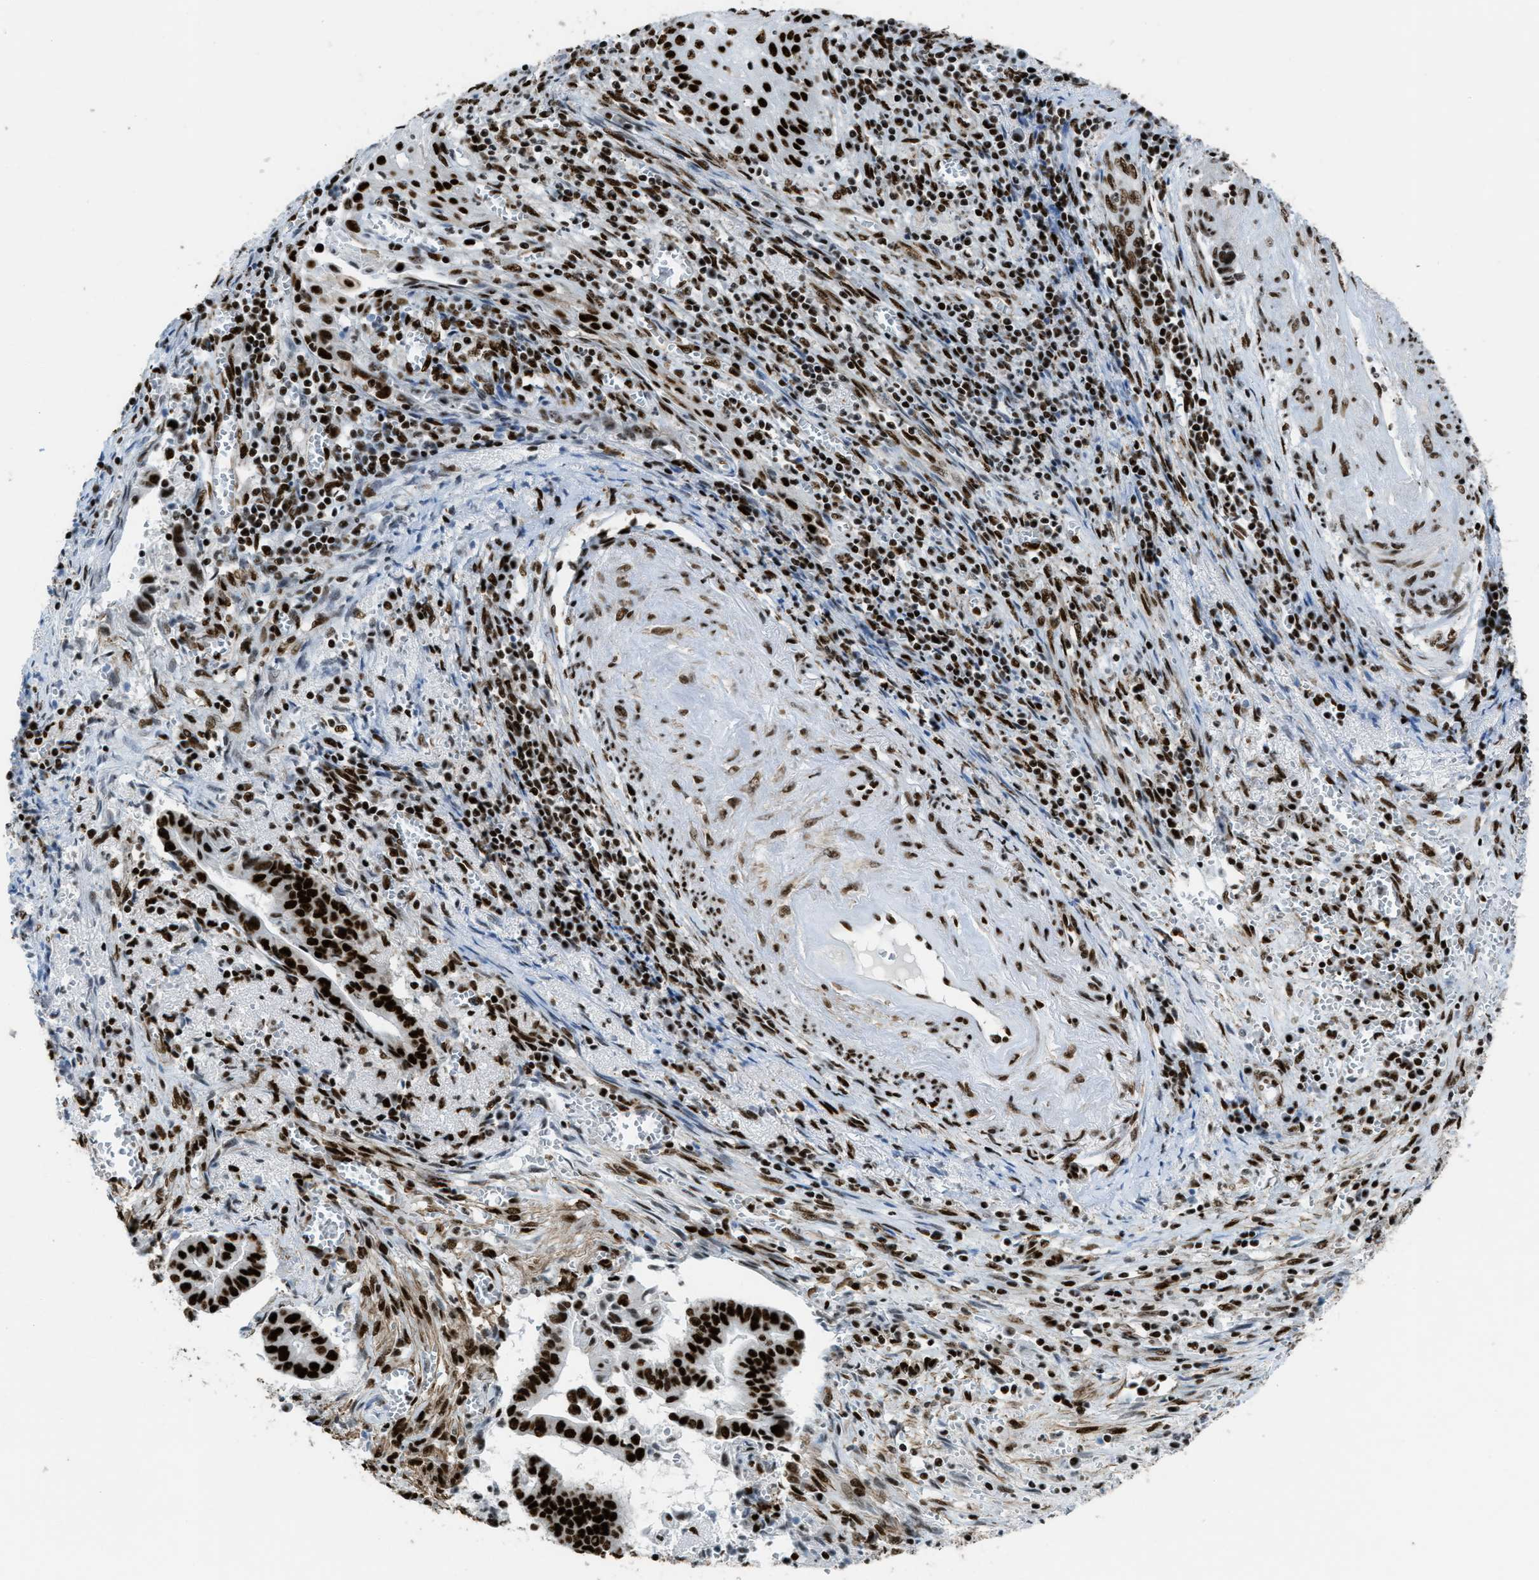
{"staining": {"intensity": "strong", "quantity": ">75%", "location": "nuclear"}, "tissue": "cervical cancer", "cell_type": "Tumor cells", "image_type": "cancer", "snomed": [{"axis": "morphology", "description": "Adenocarcinoma, NOS"}, {"axis": "topography", "description": "Cervix"}], "caption": "Adenocarcinoma (cervical) tissue displays strong nuclear positivity in about >75% of tumor cells, visualized by immunohistochemistry.", "gene": "ZNF207", "patient": {"sex": "female", "age": 44}}